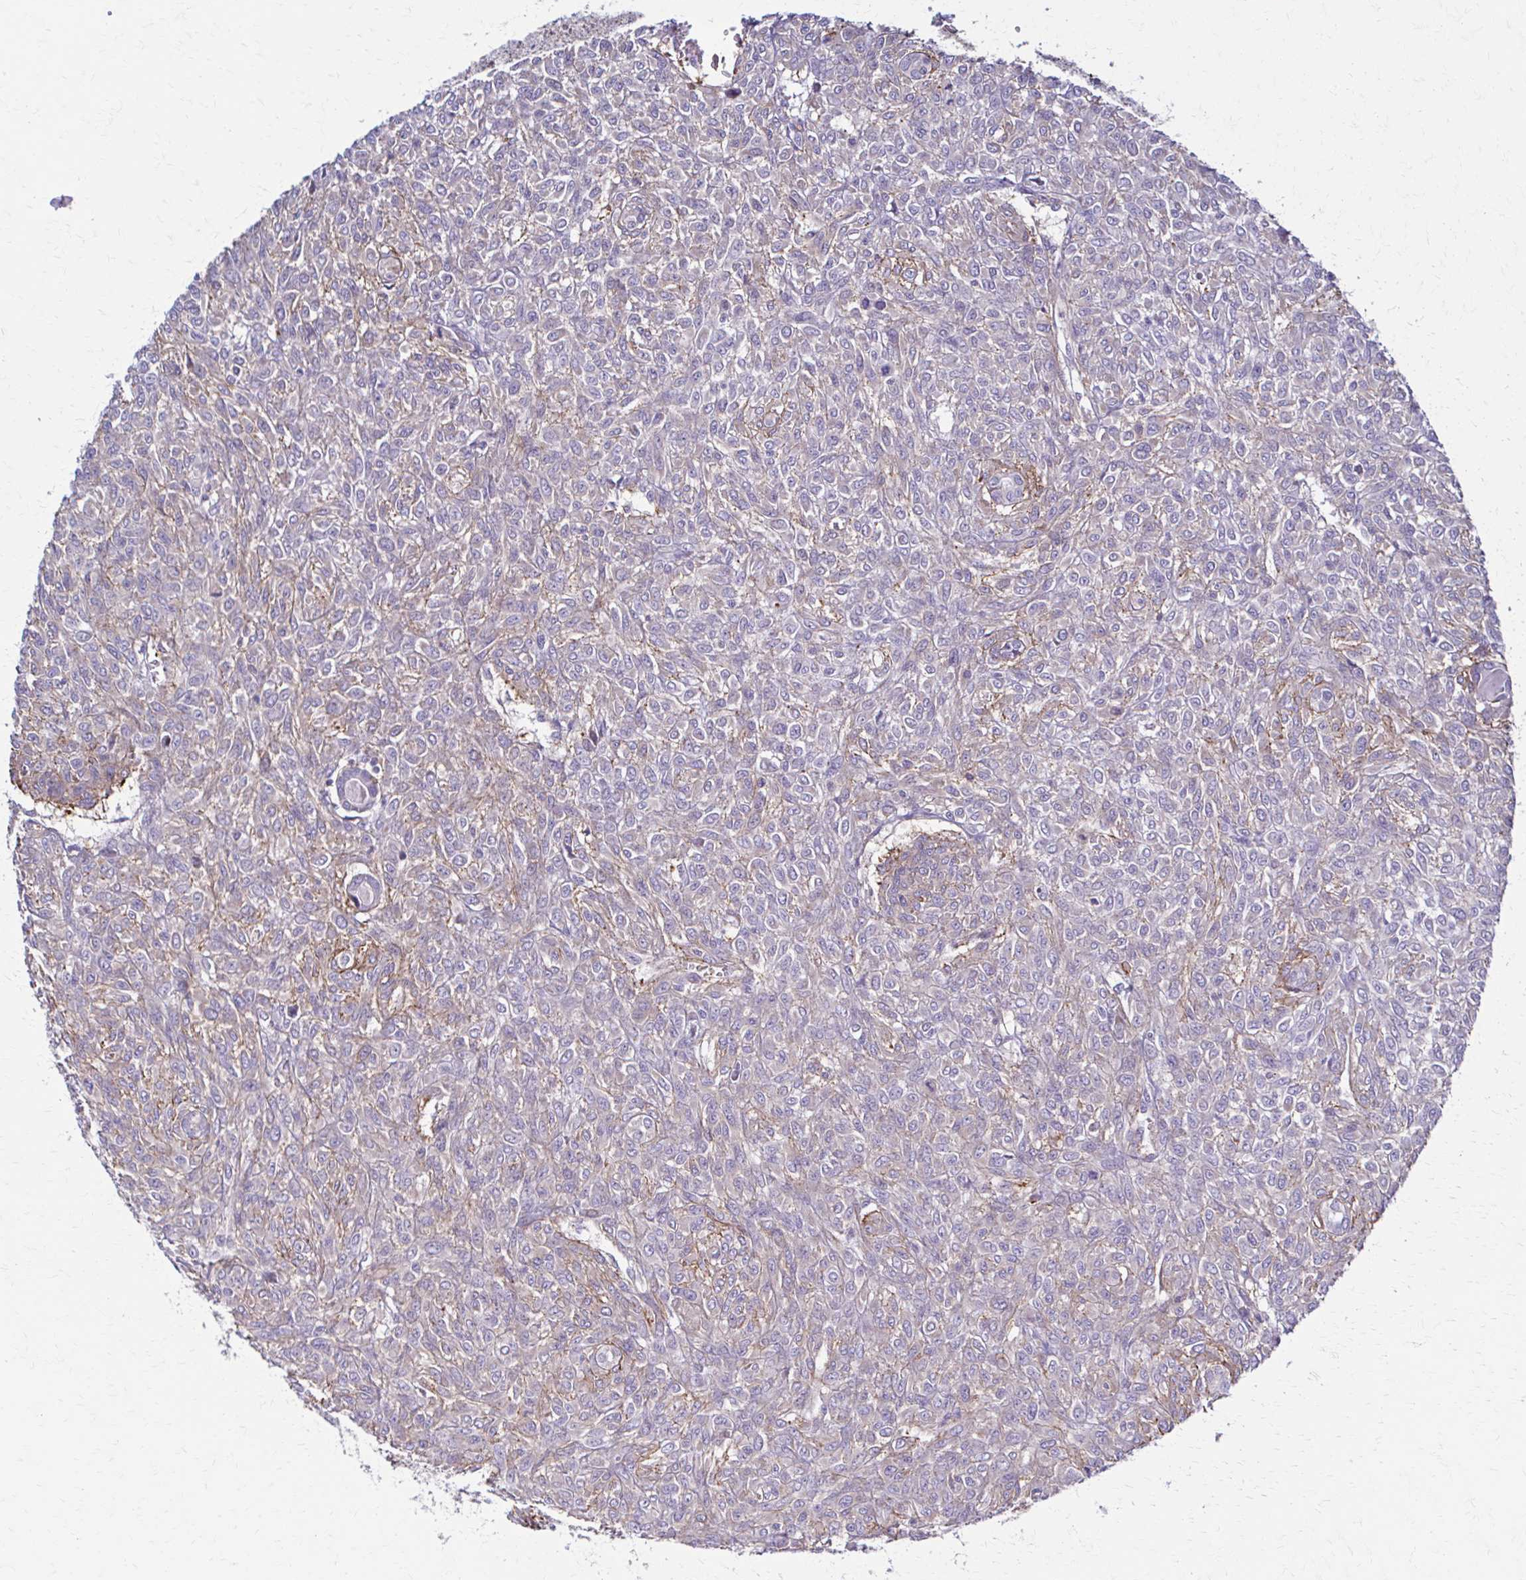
{"staining": {"intensity": "negative", "quantity": "none", "location": "none"}, "tissue": "renal cancer", "cell_type": "Tumor cells", "image_type": "cancer", "snomed": [{"axis": "morphology", "description": "Adenocarcinoma, NOS"}, {"axis": "topography", "description": "Kidney"}], "caption": "A high-resolution micrograph shows immunohistochemistry staining of renal cancer (adenocarcinoma), which displays no significant expression in tumor cells.", "gene": "TIMMDC1", "patient": {"sex": "male", "age": 58}}